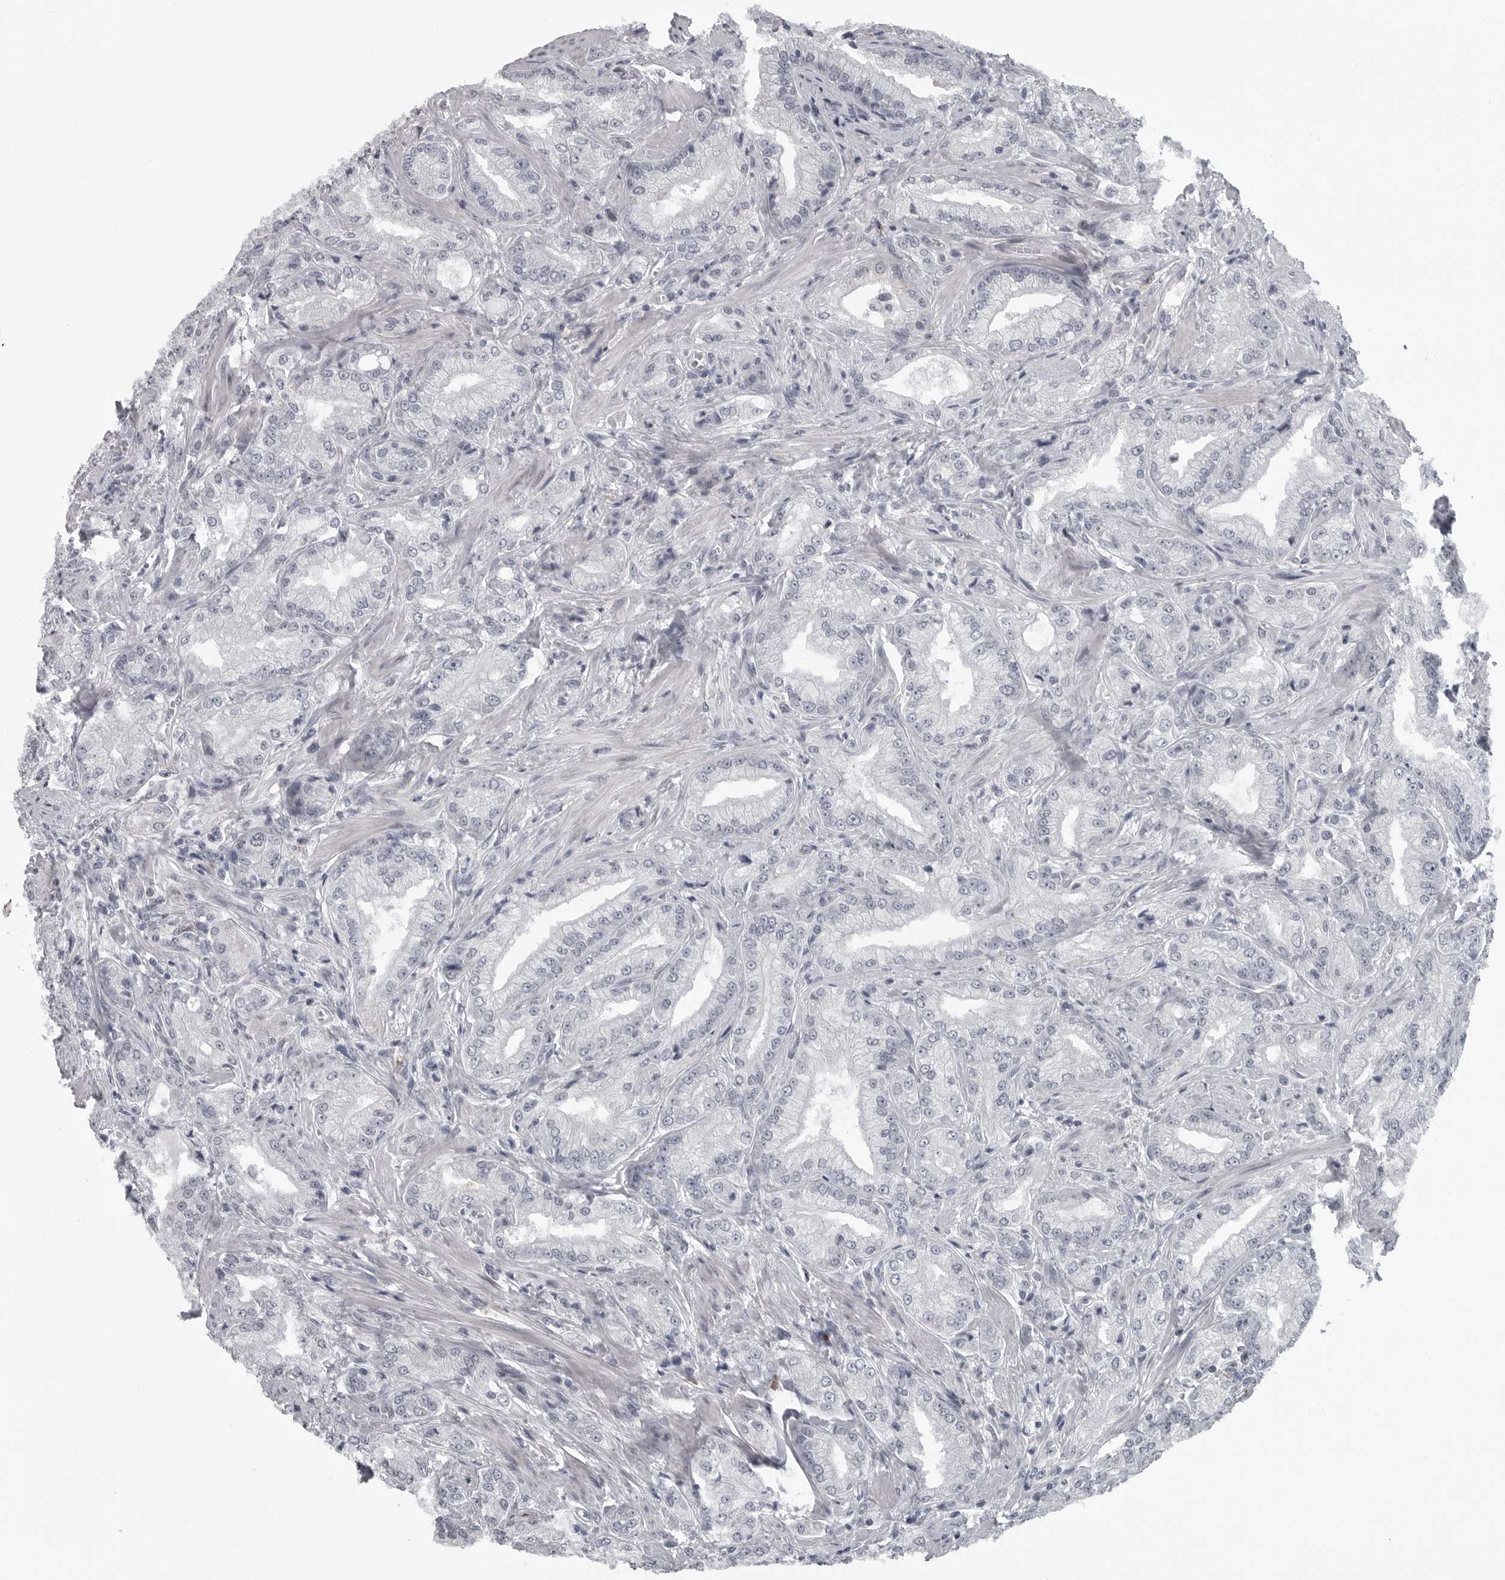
{"staining": {"intensity": "negative", "quantity": "none", "location": "none"}, "tissue": "prostate cancer", "cell_type": "Tumor cells", "image_type": "cancer", "snomed": [{"axis": "morphology", "description": "Adenocarcinoma, Low grade"}, {"axis": "topography", "description": "Prostate"}], "caption": "High power microscopy photomicrograph of an IHC histopathology image of prostate low-grade adenocarcinoma, revealing no significant staining in tumor cells.", "gene": "LYSMD1", "patient": {"sex": "male", "age": 62}}